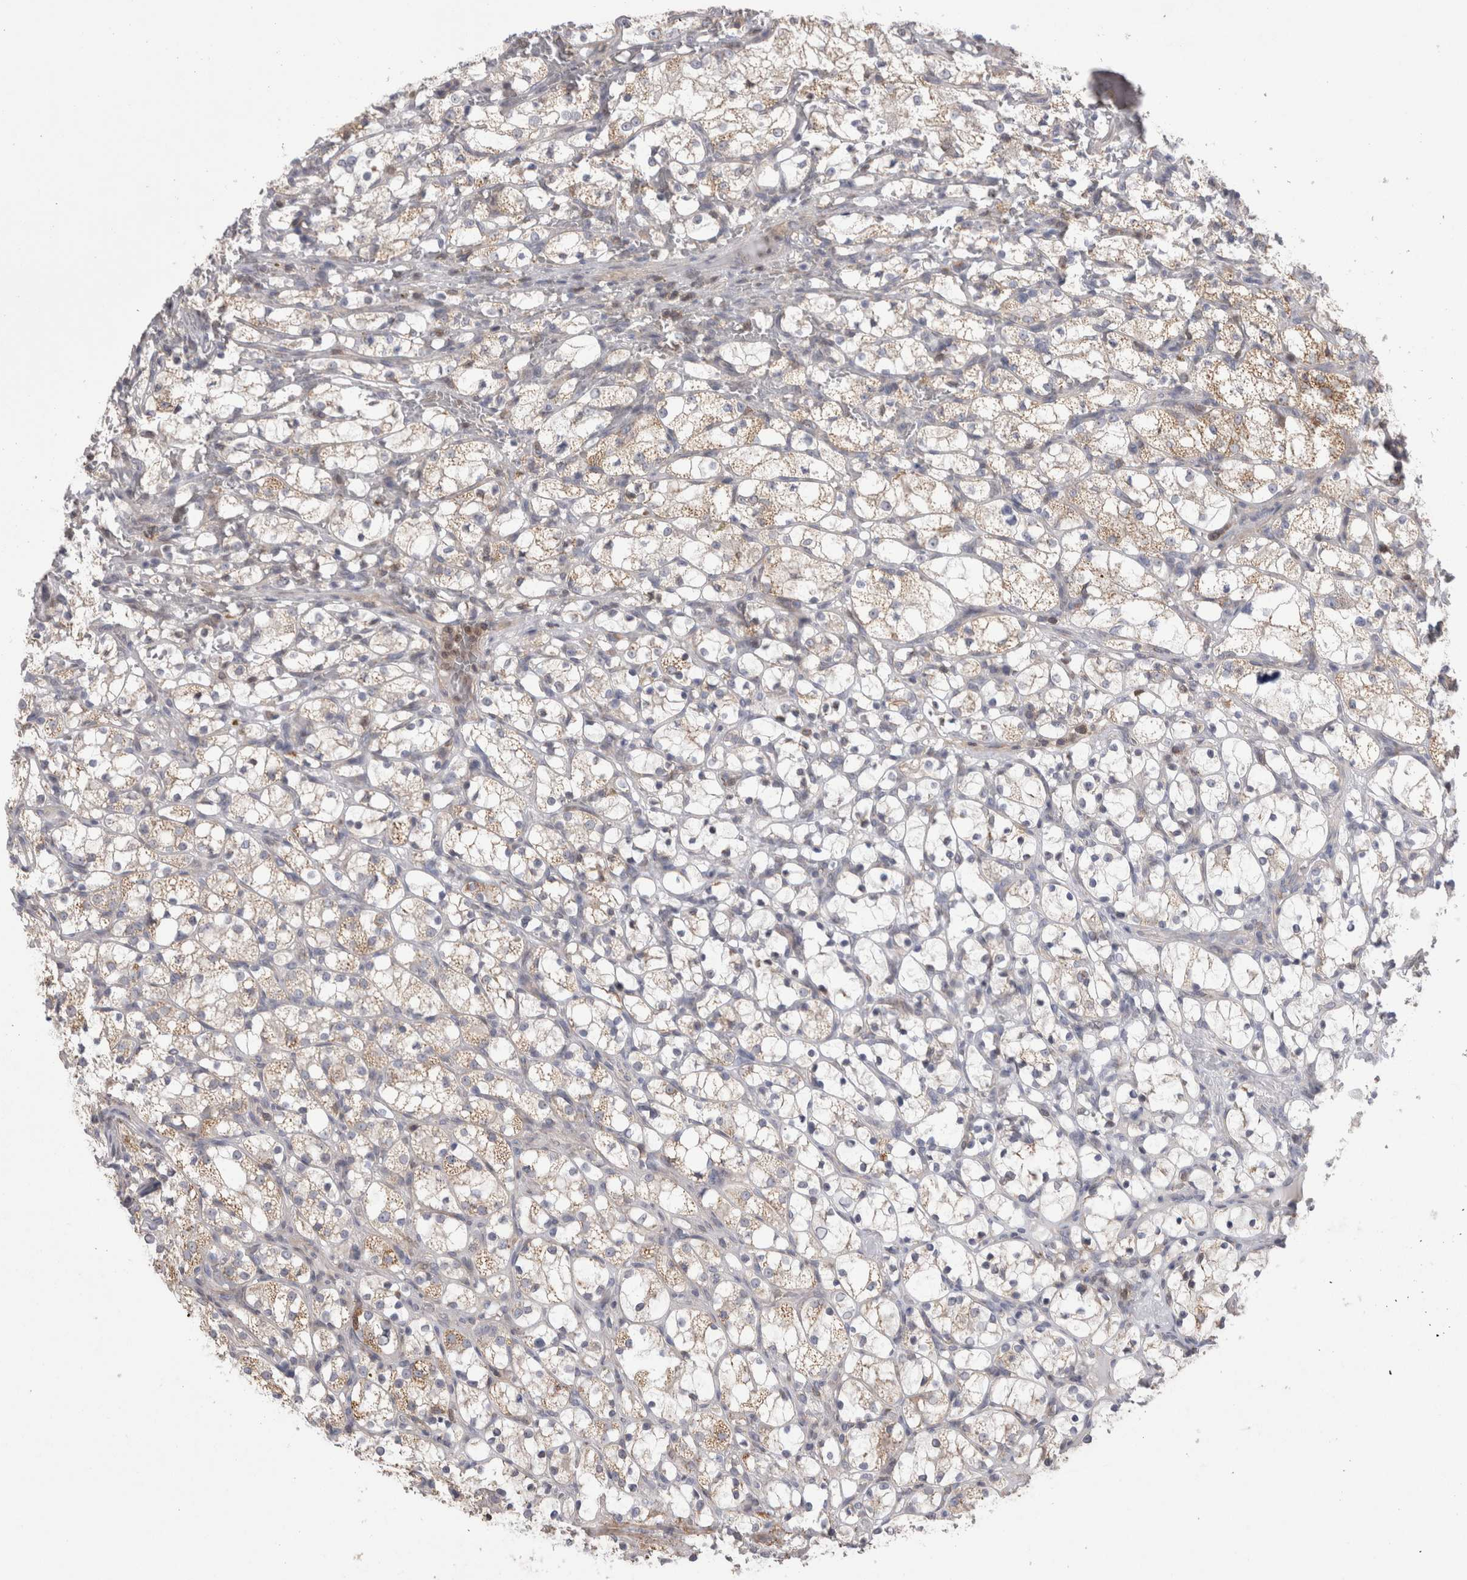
{"staining": {"intensity": "negative", "quantity": "none", "location": "none"}, "tissue": "renal cancer", "cell_type": "Tumor cells", "image_type": "cancer", "snomed": [{"axis": "morphology", "description": "Adenocarcinoma, NOS"}, {"axis": "topography", "description": "Kidney"}], "caption": "Immunohistochemical staining of human renal adenocarcinoma reveals no significant expression in tumor cells.", "gene": "DARS2", "patient": {"sex": "female", "age": 69}}